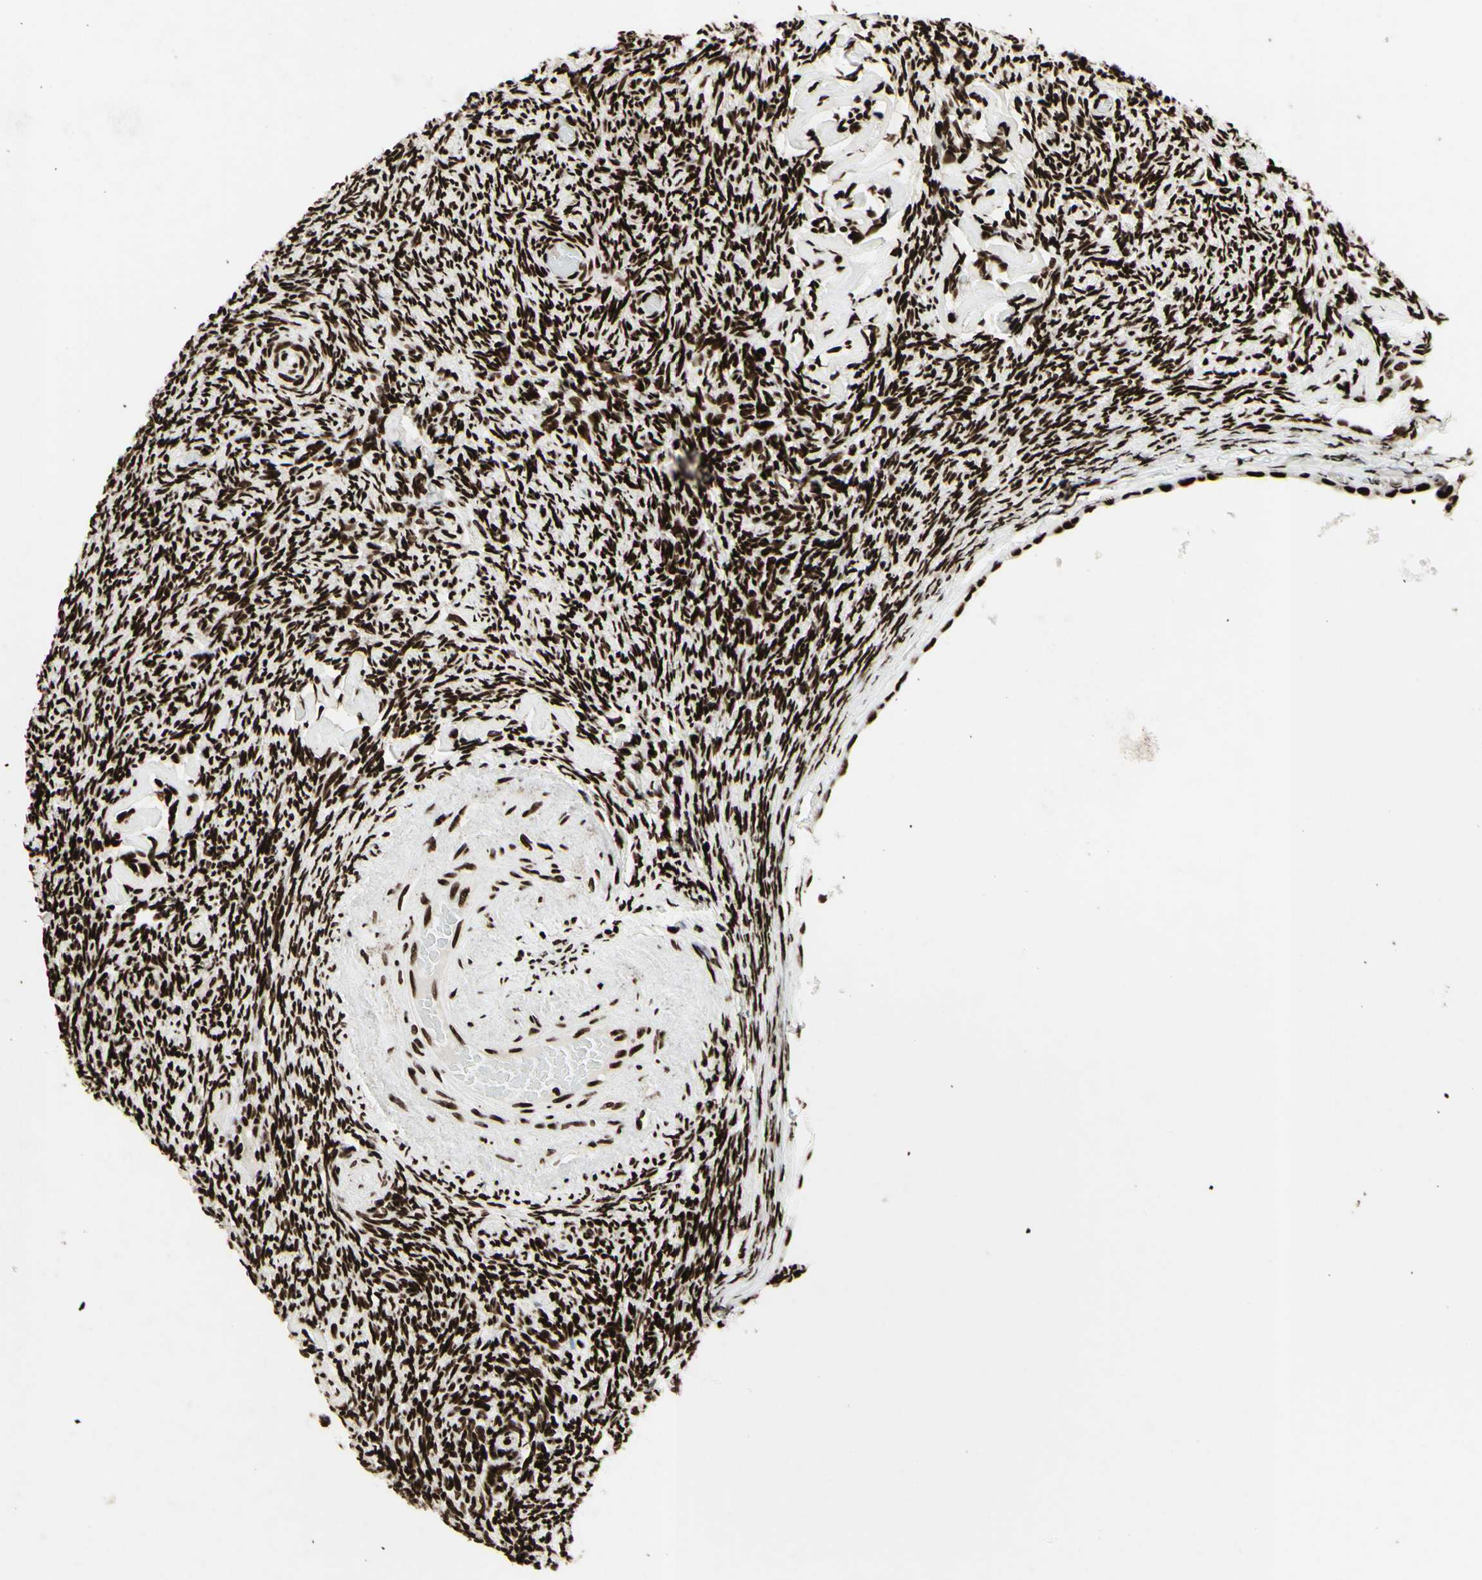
{"staining": {"intensity": "strong", "quantity": ">75%", "location": "nuclear"}, "tissue": "ovary", "cell_type": "Ovarian stroma cells", "image_type": "normal", "snomed": [{"axis": "morphology", "description": "Normal tissue, NOS"}, {"axis": "topography", "description": "Ovary"}], "caption": "A histopathology image of ovary stained for a protein demonstrates strong nuclear brown staining in ovarian stroma cells.", "gene": "U2AF2", "patient": {"sex": "female", "age": 60}}